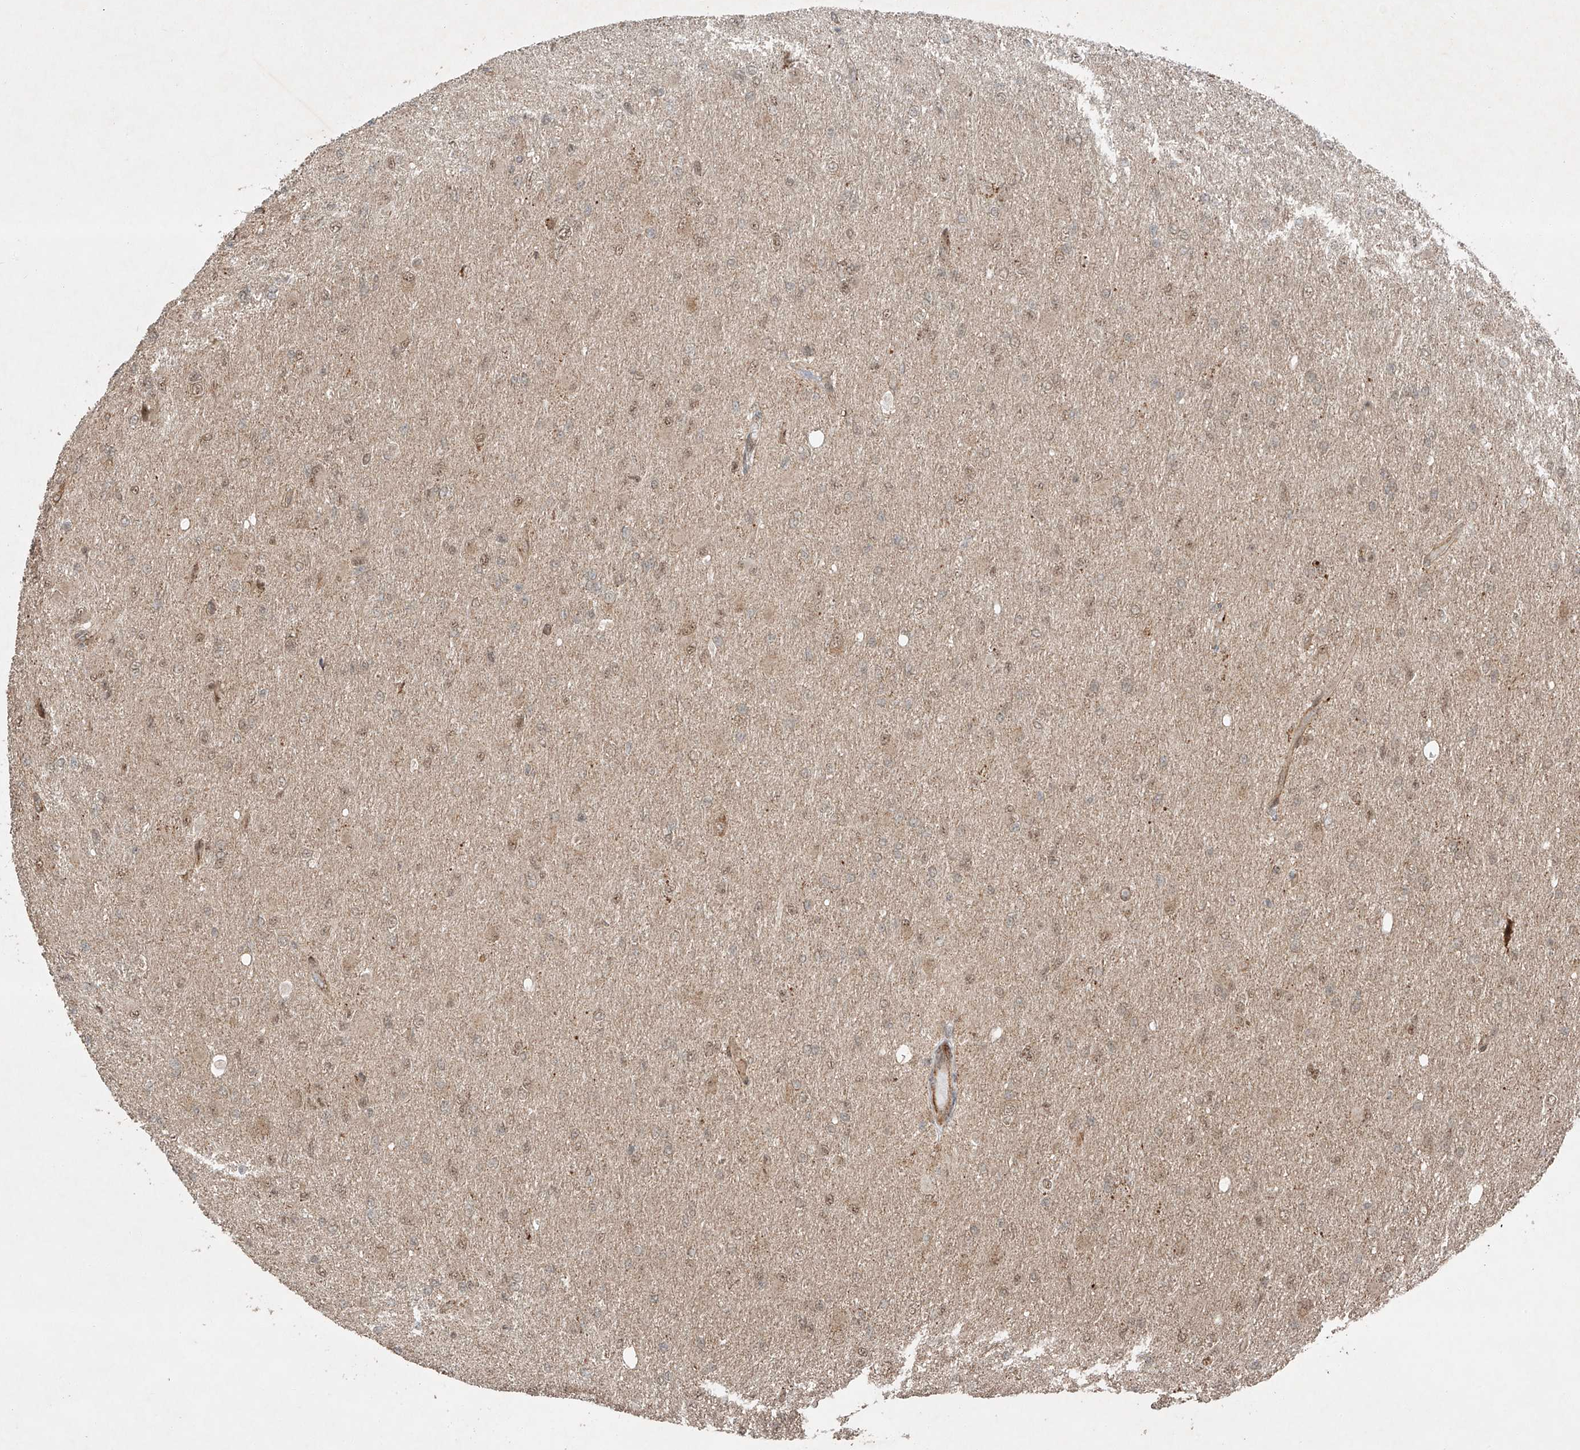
{"staining": {"intensity": "weak", "quantity": "25%-75%", "location": "nuclear"}, "tissue": "glioma", "cell_type": "Tumor cells", "image_type": "cancer", "snomed": [{"axis": "morphology", "description": "Glioma, malignant, High grade"}, {"axis": "topography", "description": "Cerebral cortex"}], "caption": "Glioma tissue reveals weak nuclear expression in about 25%-75% of tumor cells The staining was performed using DAB (3,3'-diaminobenzidine), with brown indicating positive protein expression. Nuclei are stained blue with hematoxylin.", "gene": "ZNF620", "patient": {"sex": "female", "age": 36}}